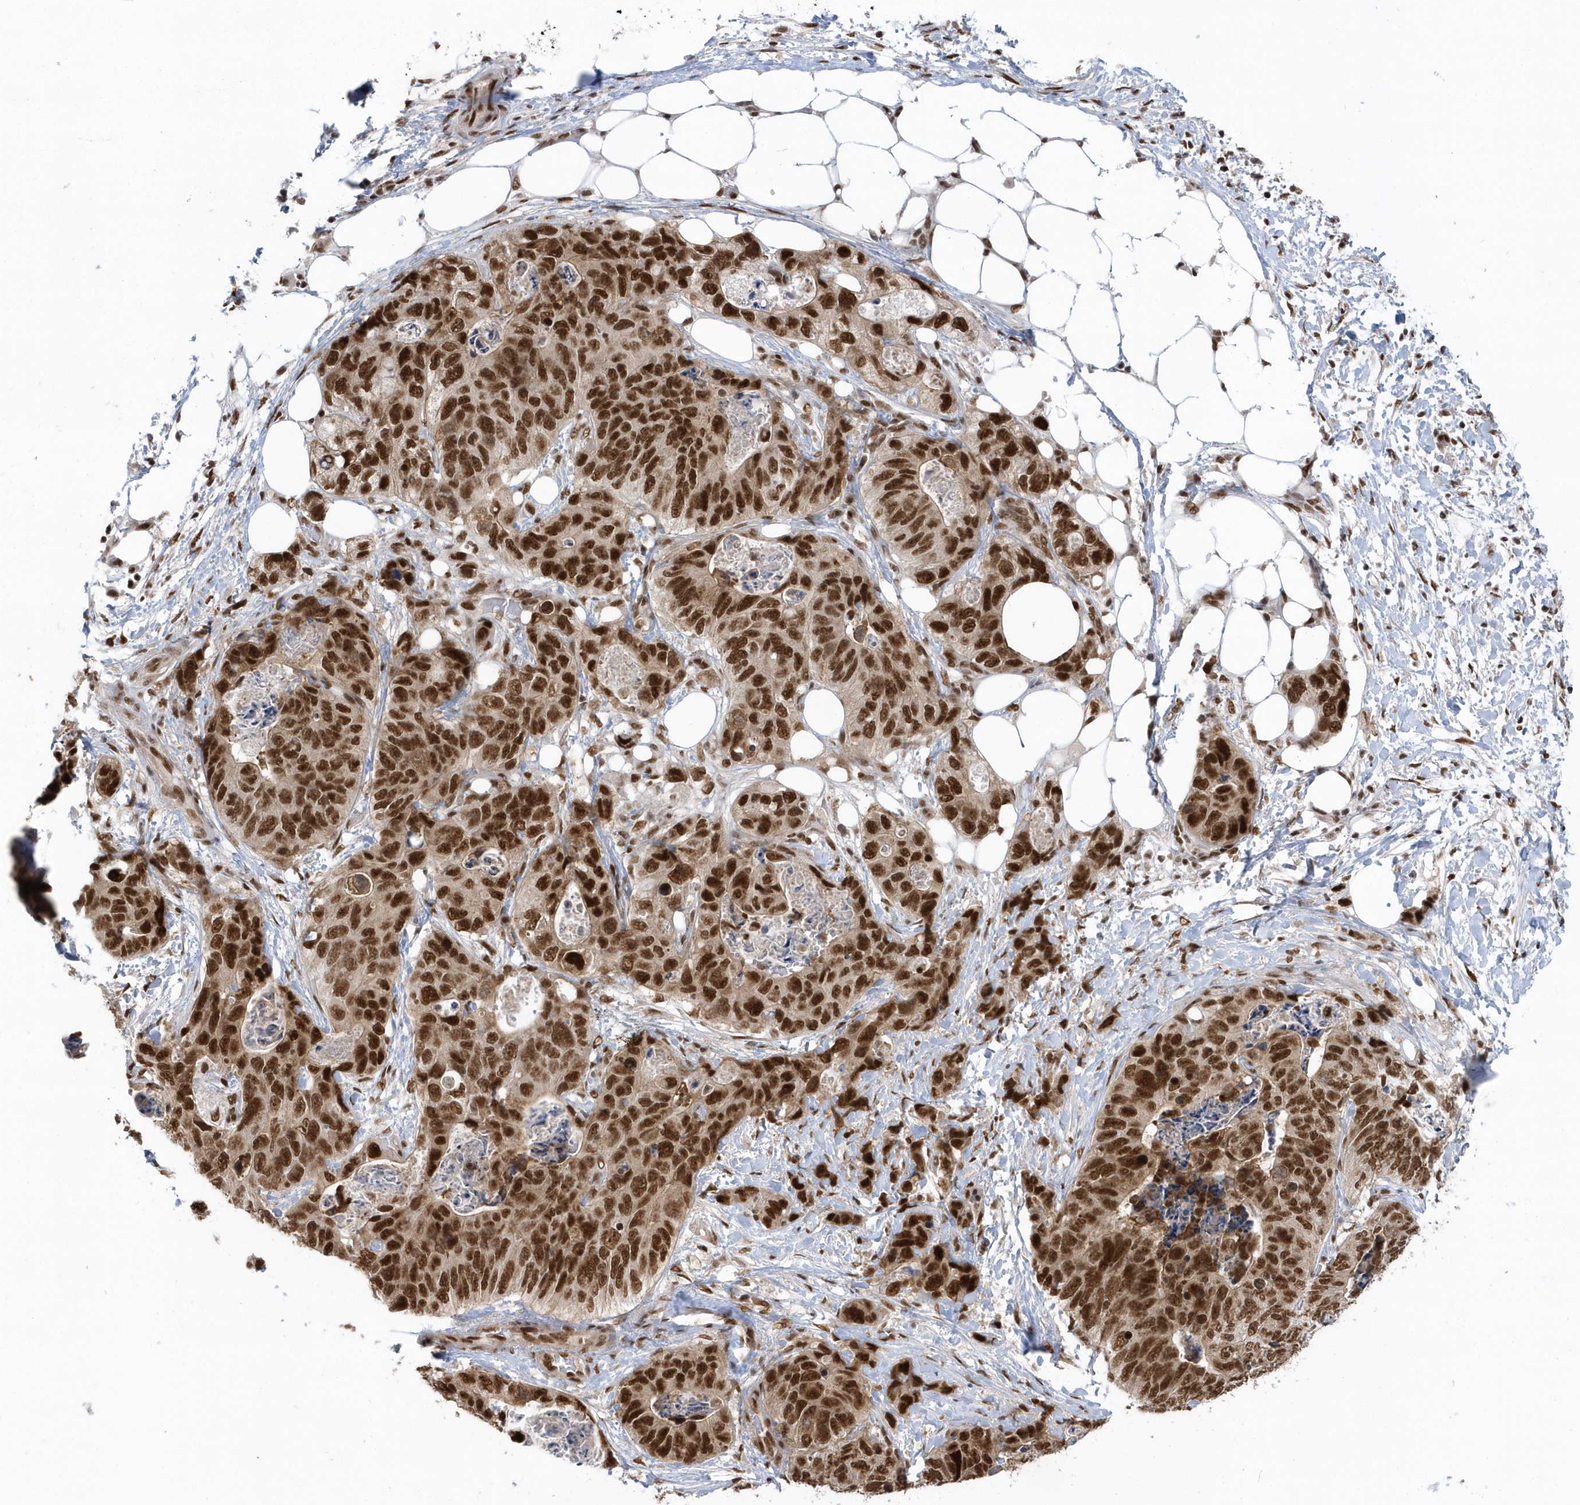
{"staining": {"intensity": "strong", "quantity": ">75%", "location": "nuclear"}, "tissue": "stomach cancer", "cell_type": "Tumor cells", "image_type": "cancer", "snomed": [{"axis": "morphology", "description": "Adenocarcinoma, NOS"}, {"axis": "topography", "description": "Stomach"}], "caption": "The immunohistochemical stain highlights strong nuclear positivity in tumor cells of stomach cancer (adenocarcinoma) tissue.", "gene": "SEPHS1", "patient": {"sex": "female", "age": 89}}